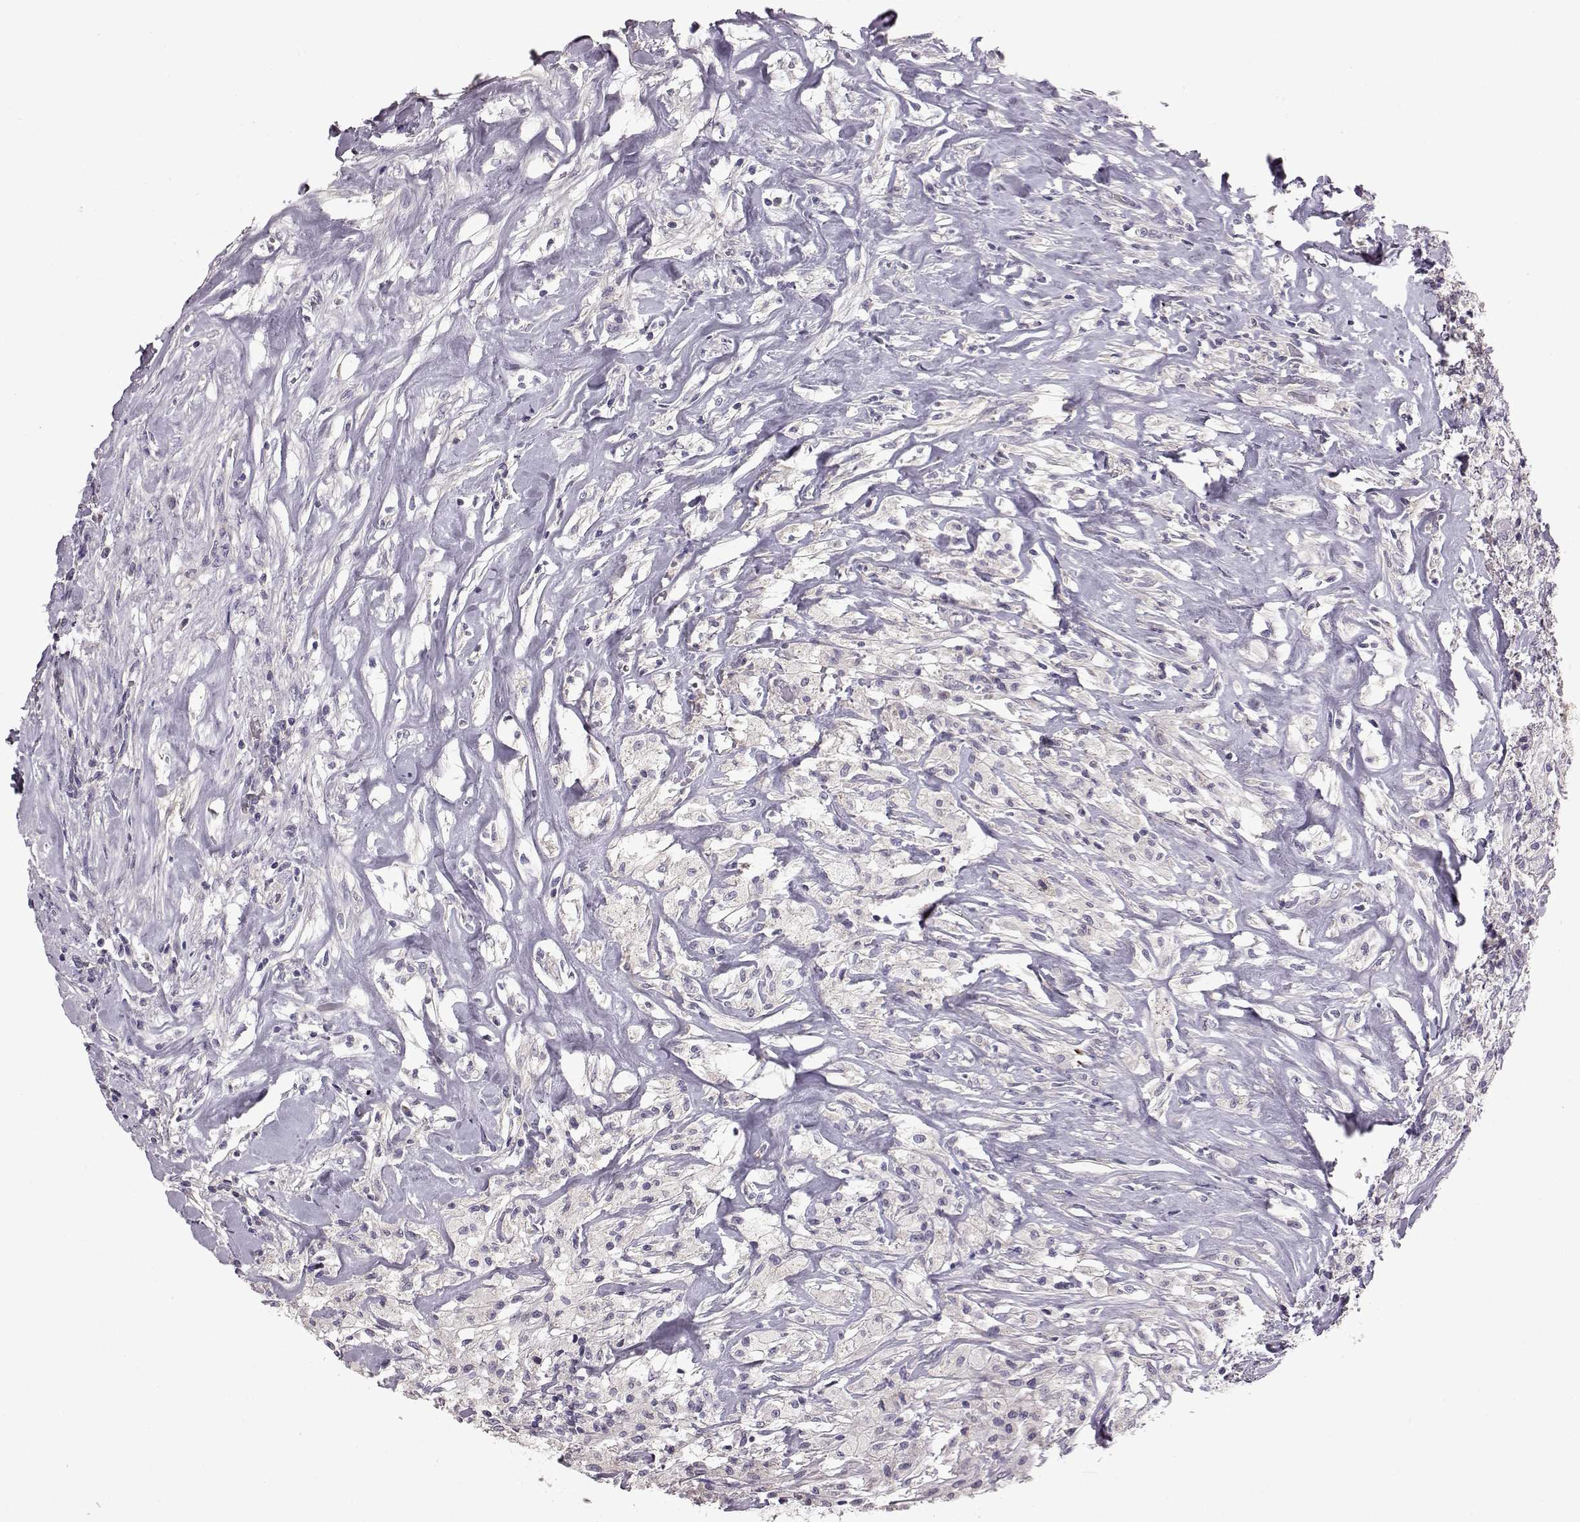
{"staining": {"intensity": "negative", "quantity": "none", "location": "none"}, "tissue": "testis cancer", "cell_type": "Tumor cells", "image_type": "cancer", "snomed": [{"axis": "morphology", "description": "Necrosis, NOS"}, {"axis": "morphology", "description": "Carcinoma, Embryonal, NOS"}, {"axis": "topography", "description": "Testis"}], "caption": "Photomicrograph shows no protein staining in tumor cells of testis cancer tissue.", "gene": "ADGRG2", "patient": {"sex": "male", "age": 19}}